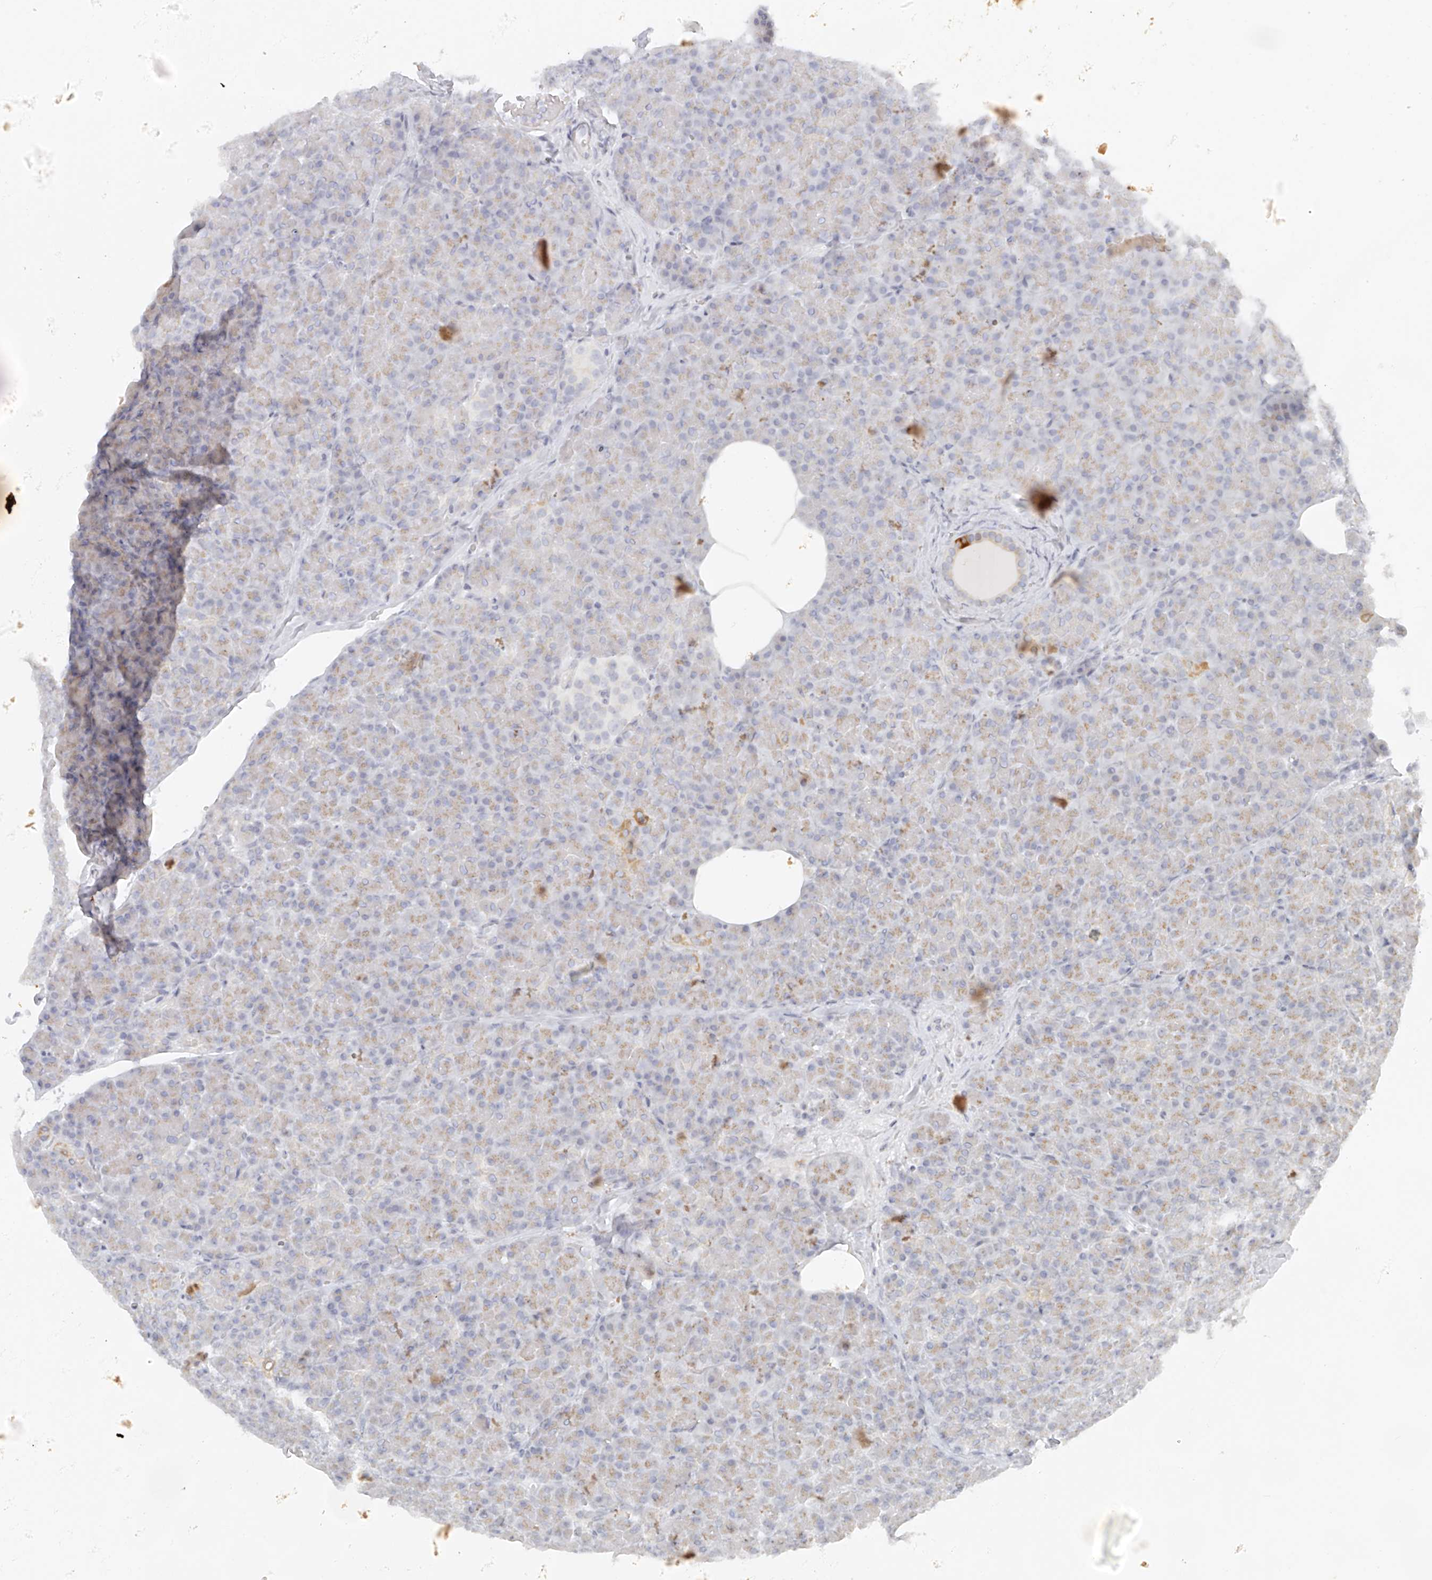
{"staining": {"intensity": "weak", "quantity": "<25%", "location": "cytoplasmic/membranous"}, "tissue": "pancreas", "cell_type": "Exocrine glandular cells", "image_type": "normal", "snomed": [{"axis": "morphology", "description": "Normal tissue, NOS"}, {"axis": "topography", "description": "Pancreas"}], "caption": "Immunohistochemical staining of benign human pancreas displays no significant positivity in exocrine glandular cells.", "gene": "DYRK1B", "patient": {"sex": "female", "age": 43}}